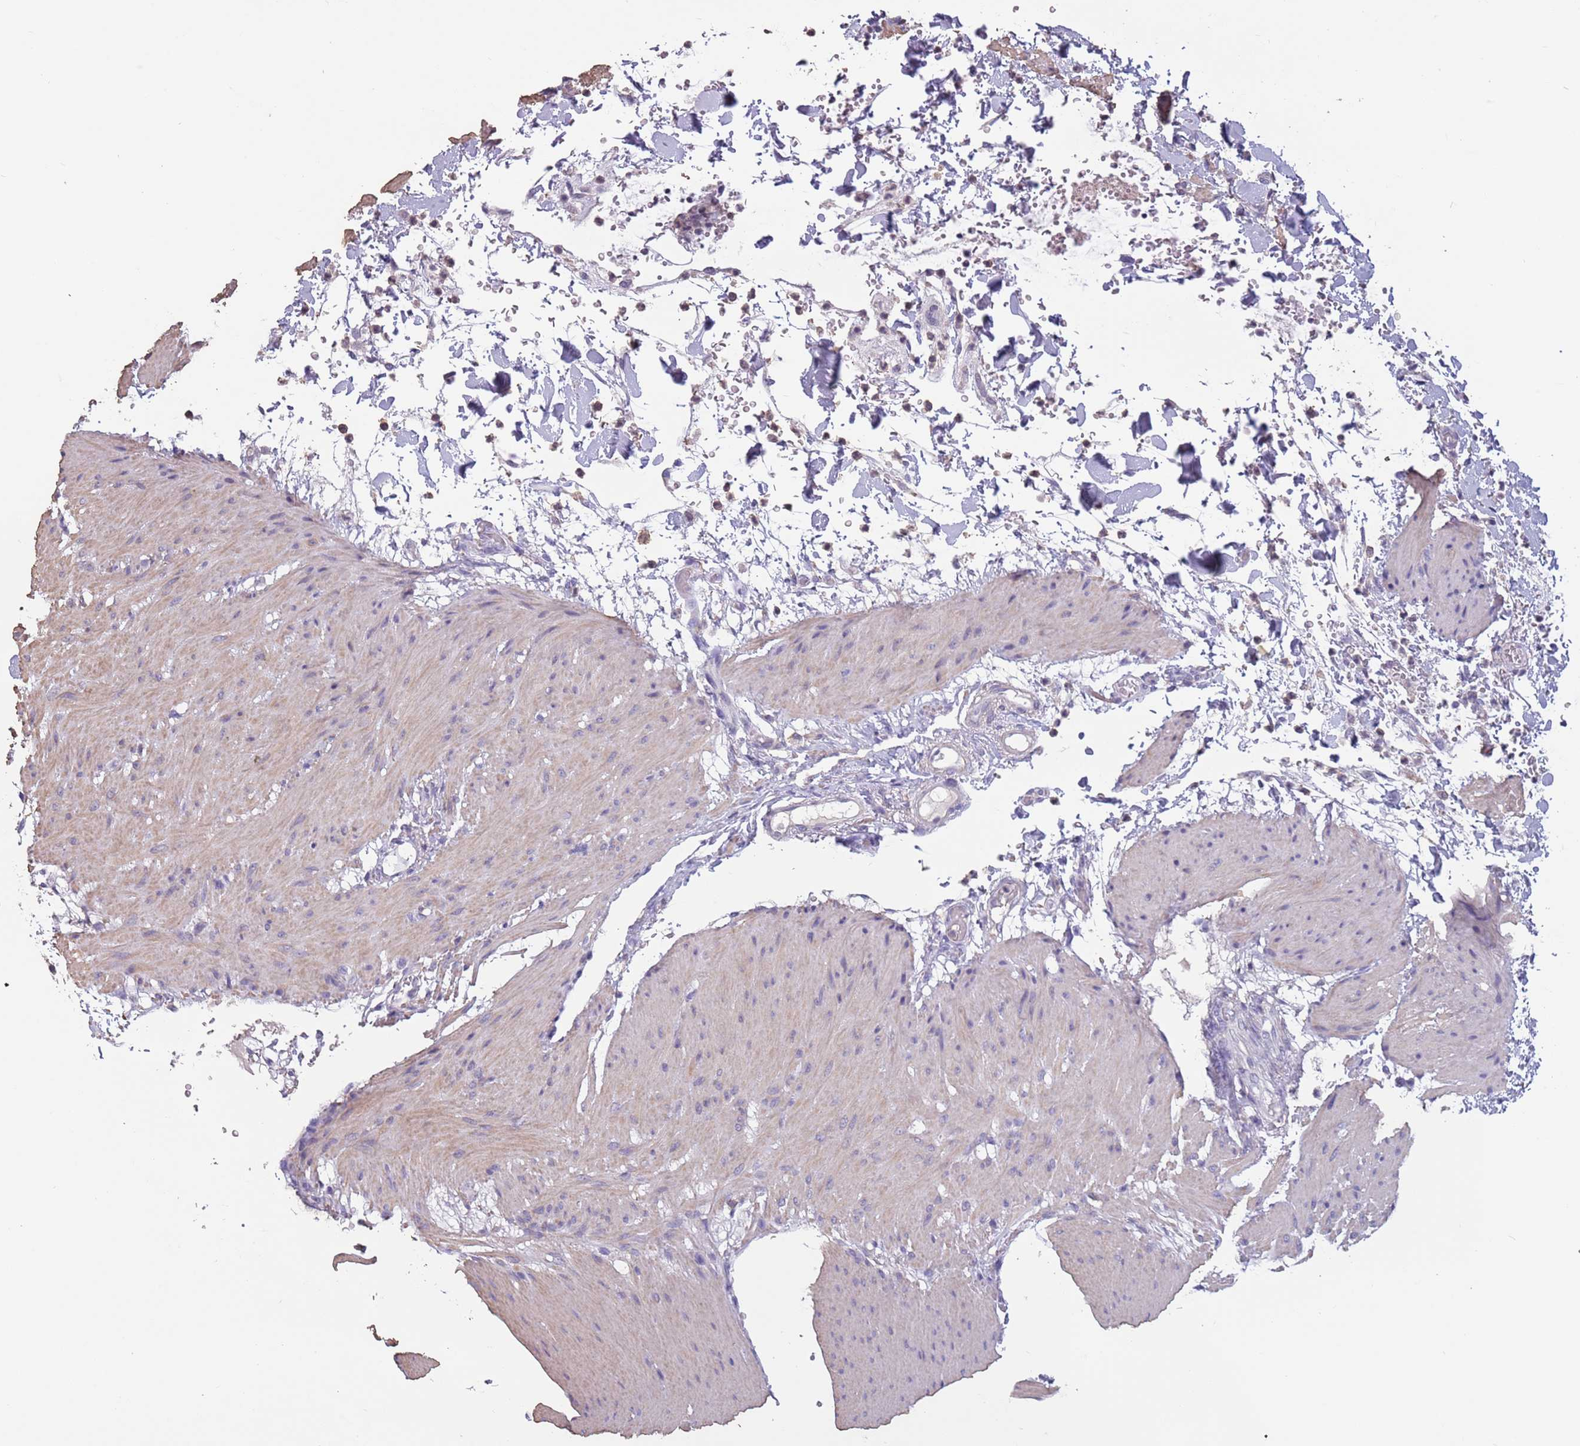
{"staining": {"intensity": "negative", "quantity": "none", "location": "none"}, "tissue": "colon", "cell_type": "Endothelial cells", "image_type": "normal", "snomed": [{"axis": "morphology", "description": "Normal tissue, NOS"}, {"axis": "topography", "description": "Colon"}], "caption": "An IHC photomicrograph of normal colon is shown. There is no staining in endothelial cells of colon.", "gene": "SUN5", "patient": {"sex": "male", "age": 75}}